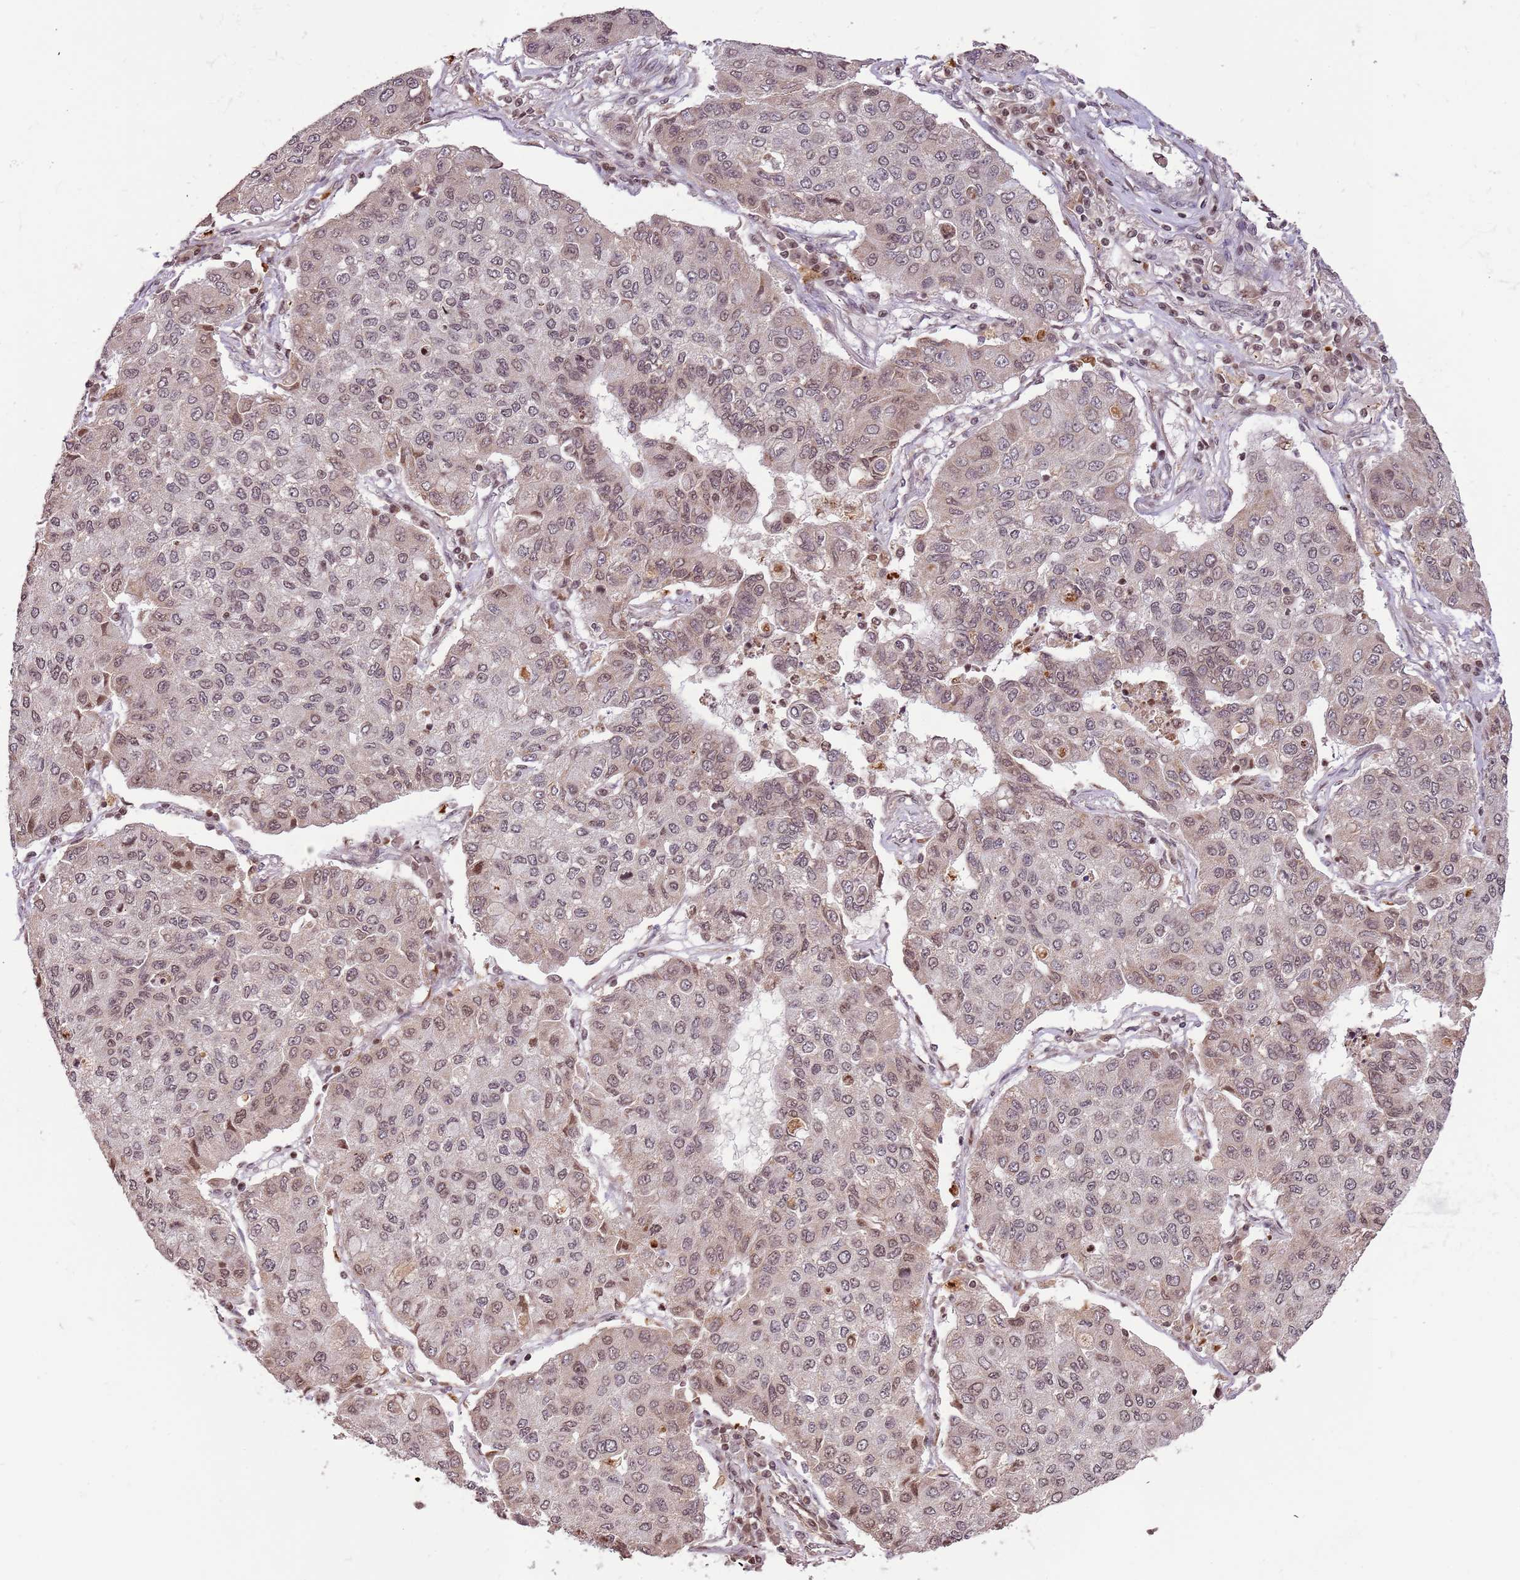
{"staining": {"intensity": "weak", "quantity": ">75%", "location": "nuclear"}, "tissue": "lung cancer", "cell_type": "Tumor cells", "image_type": "cancer", "snomed": [{"axis": "morphology", "description": "Squamous cell carcinoma, NOS"}, {"axis": "topography", "description": "Lung"}], "caption": "Immunohistochemical staining of human lung squamous cell carcinoma reveals weak nuclear protein expression in about >75% of tumor cells. (DAB = brown stain, brightfield microscopy at high magnification).", "gene": "SAMSN1", "patient": {"sex": "male", "age": 74}}